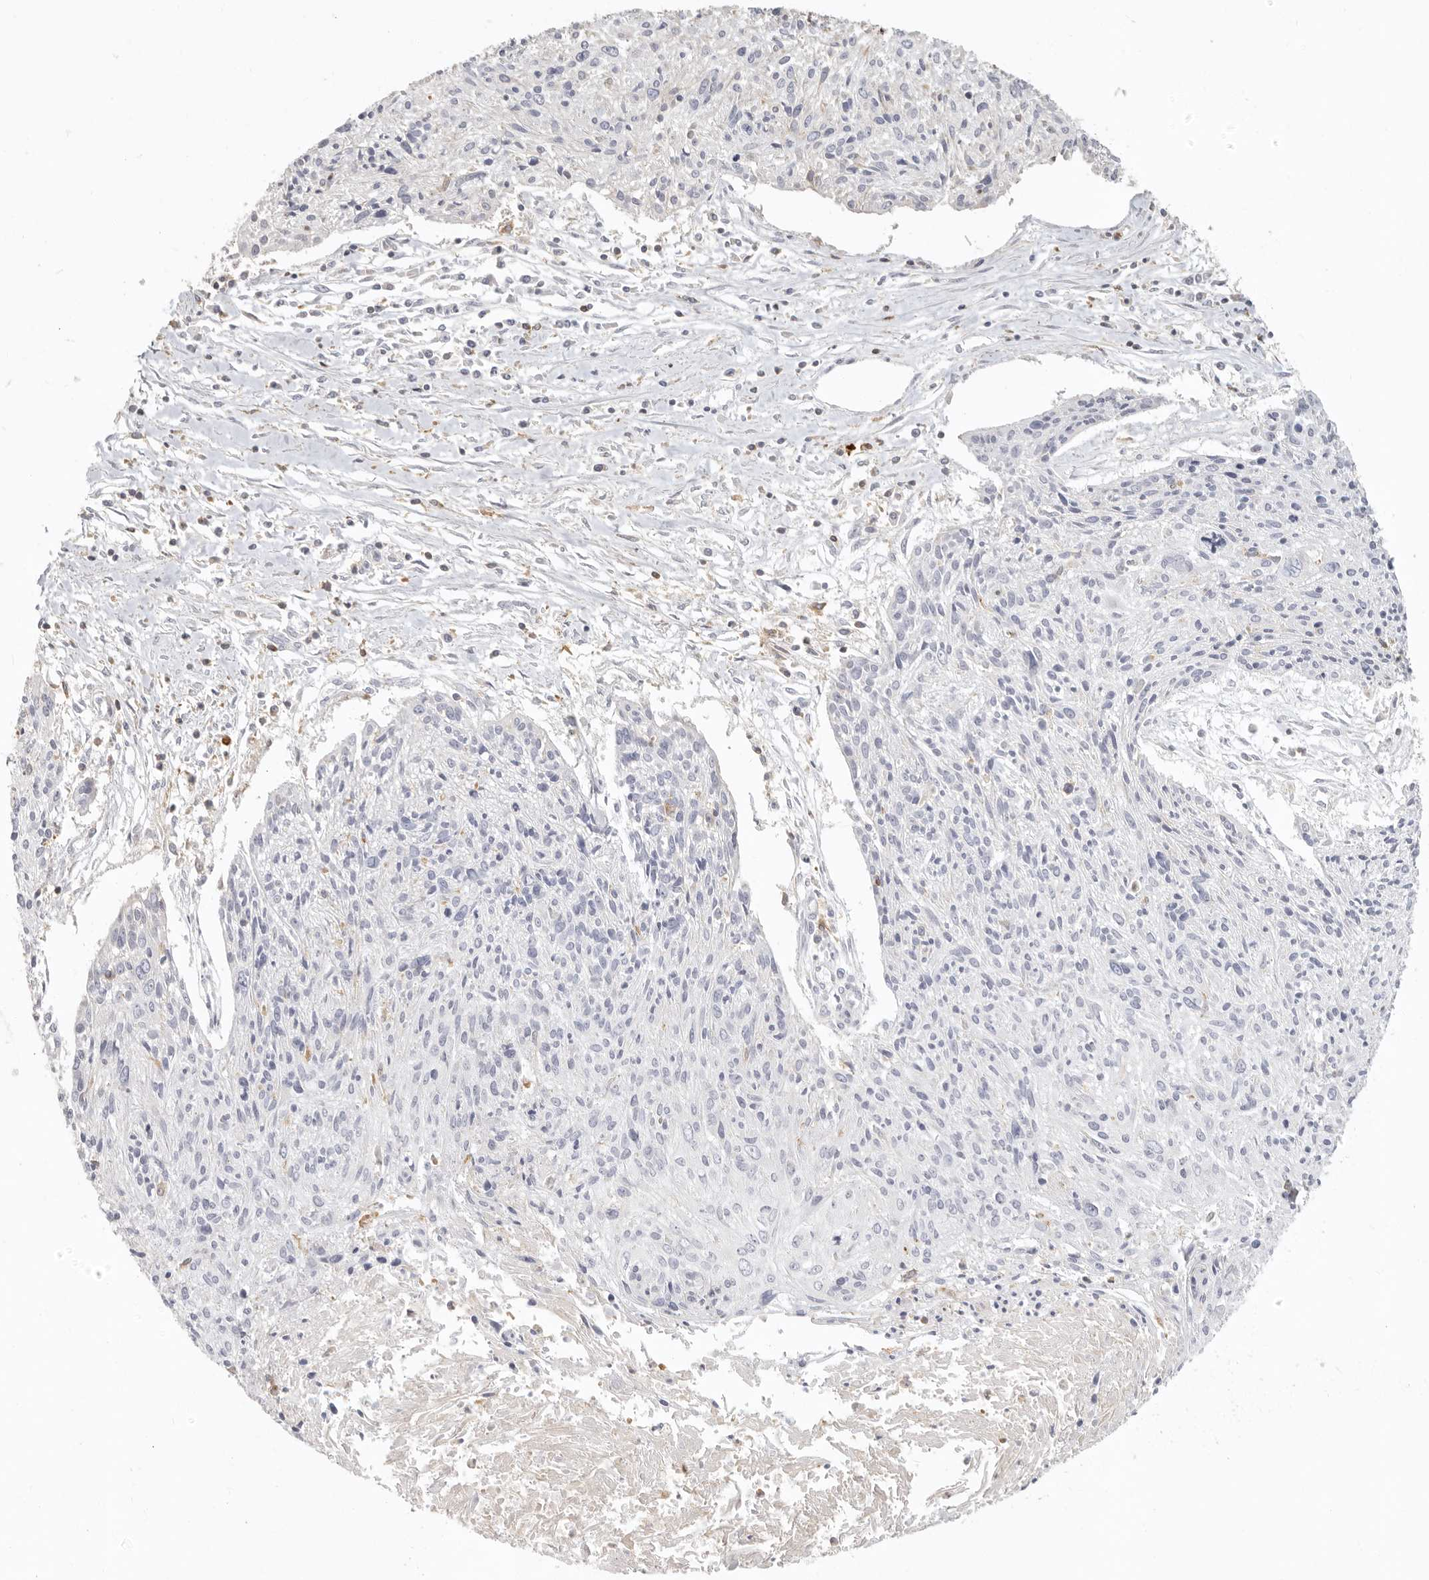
{"staining": {"intensity": "negative", "quantity": "none", "location": "none"}, "tissue": "cervical cancer", "cell_type": "Tumor cells", "image_type": "cancer", "snomed": [{"axis": "morphology", "description": "Squamous cell carcinoma, NOS"}, {"axis": "topography", "description": "Cervix"}], "caption": "Protein analysis of squamous cell carcinoma (cervical) exhibits no significant expression in tumor cells.", "gene": "NIBAN1", "patient": {"sex": "female", "age": 51}}